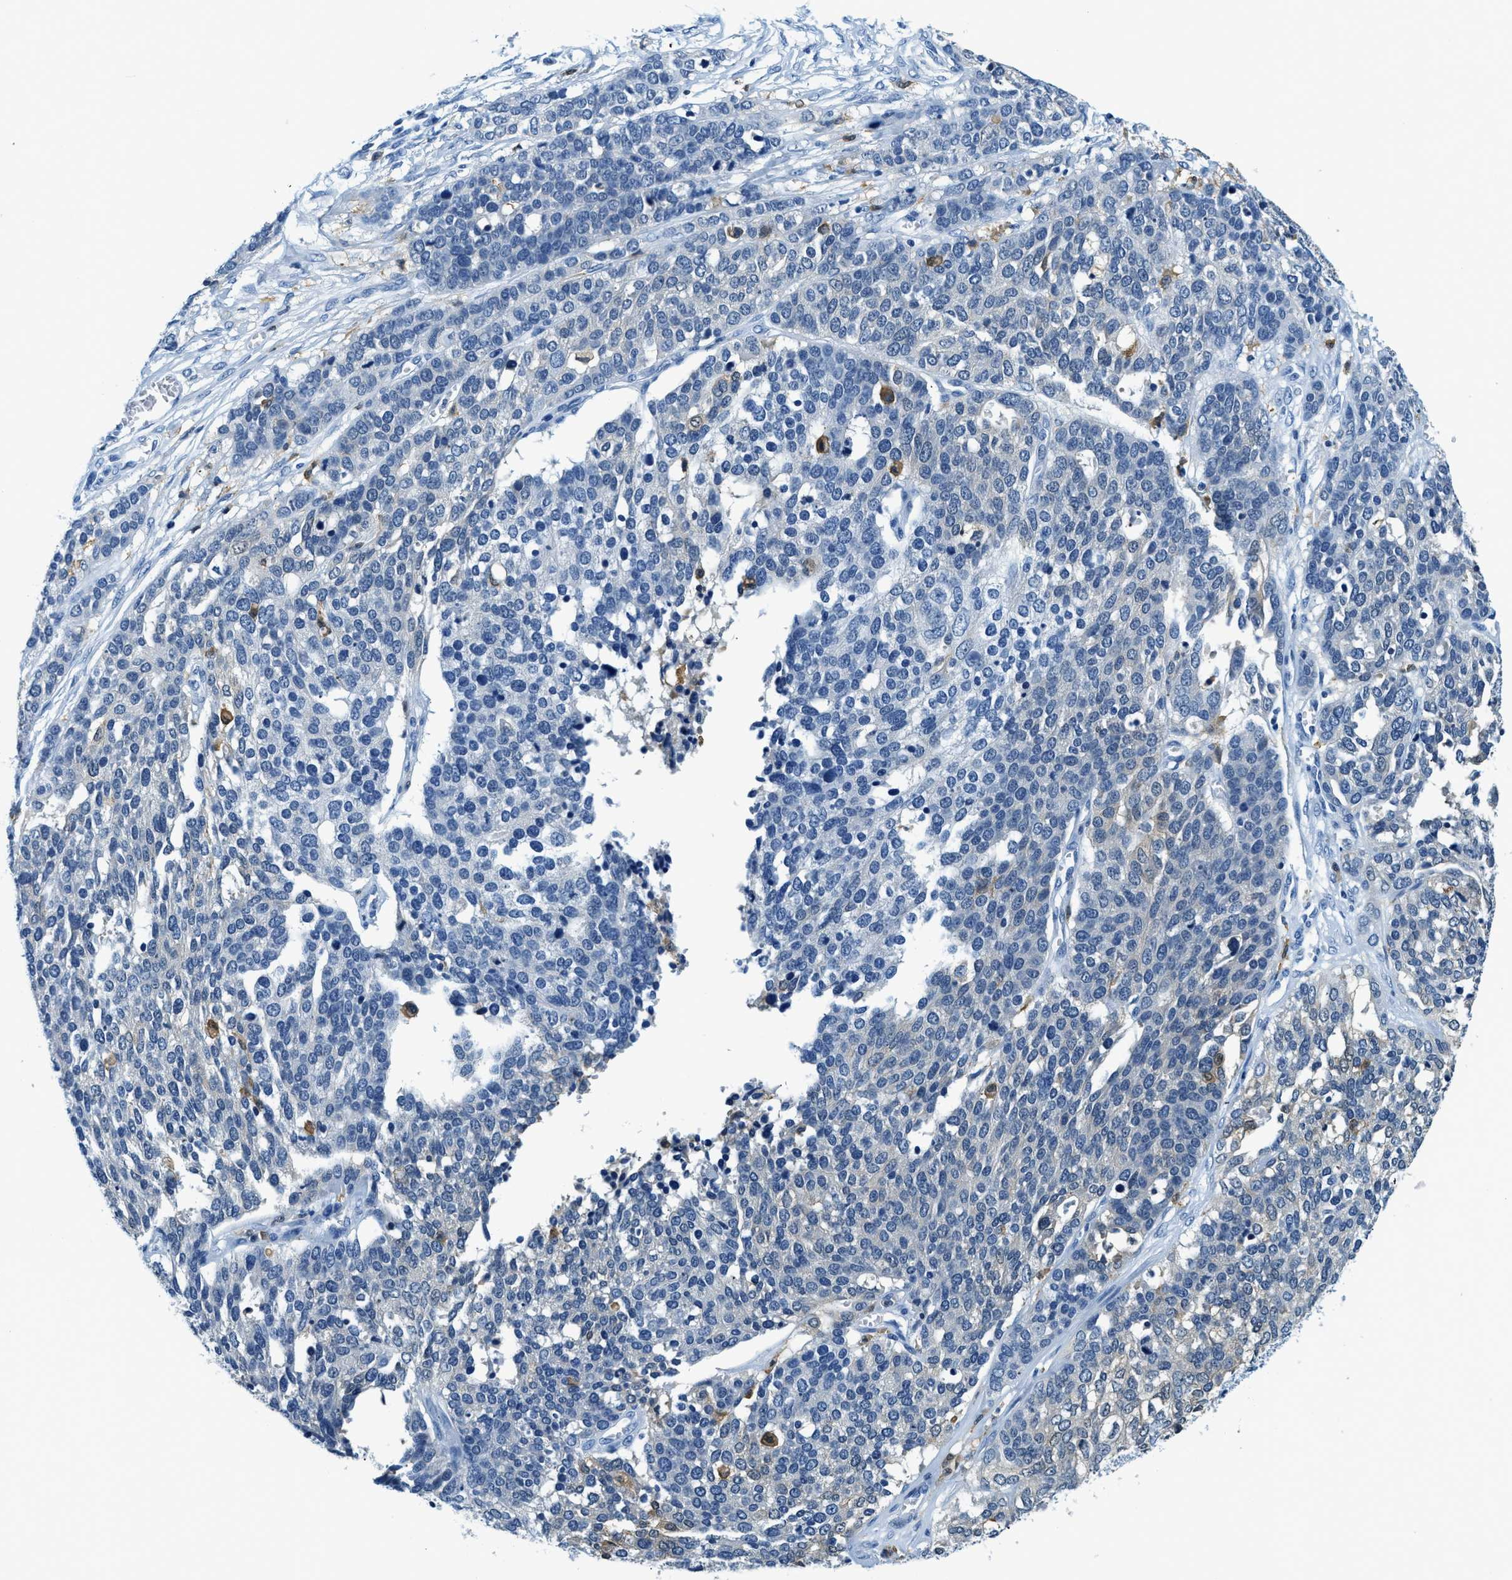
{"staining": {"intensity": "negative", "quantity": "none", "location": "none"}, "tissue": "ovarian cancer", "cell_type": "Tumor cells", "image_type": "cancer", "snomed": [{"axis": "morphology", "description": "Cystadenocarcinoma, serous, NOS"}, {"axis": "topography", "description": "Ovary"}], "caption": "DAB immunohistochemical staining of human ovarian cancer shows no significant positivity in tumor cells. (DAB immunohistochemistry (IHC), high magnification).", "gene": "CAPG", "patient": {"sex": "female", "age": 44}}